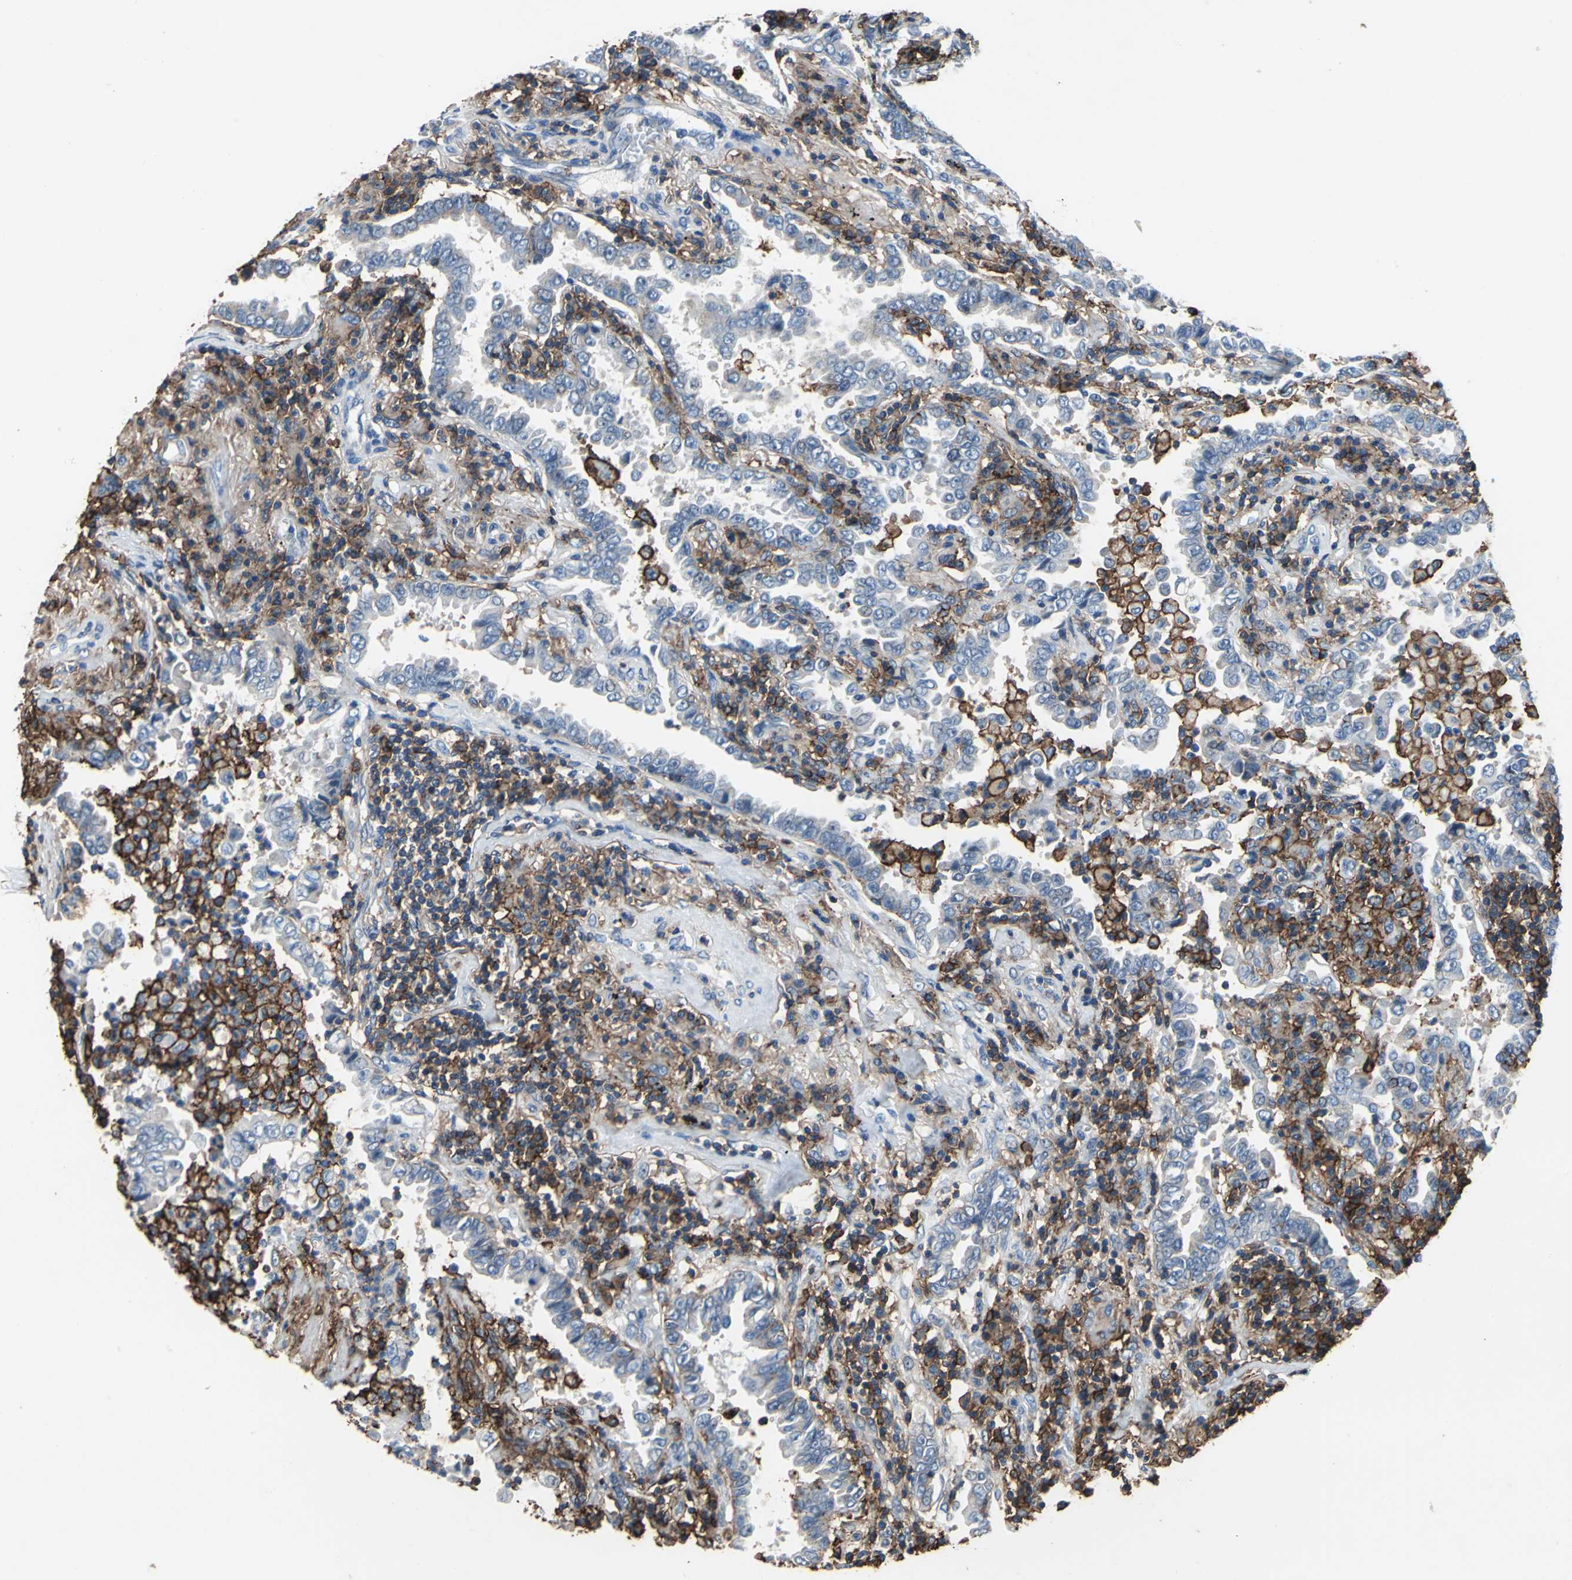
{"staining": {"intensity": "weak", "quantity": "25%-75%", "location": "cytoplasmic/membranous"}, "tissue": "lung cancer", "cell_type": "Tumor cells", "image_type": "cancer", "snomed": [{"axis": "morphology", "description": "Normal tissue, NOS"}, {"axis": "morphology", "description": "Inflammation, NOS"}, {"axis": "morphology", "description": "Adenocarcinoma, NOS"}, {"axis": "topography", "description": "Lung"}], "caption": "Protein analysis of adenocarcinoma (lung) tissue displays weak cytoplasmic/membranous staining in about 25%-75% of tumor cells.", "gene": "CD44", "patient": {"sex": "female", "age": 64}}